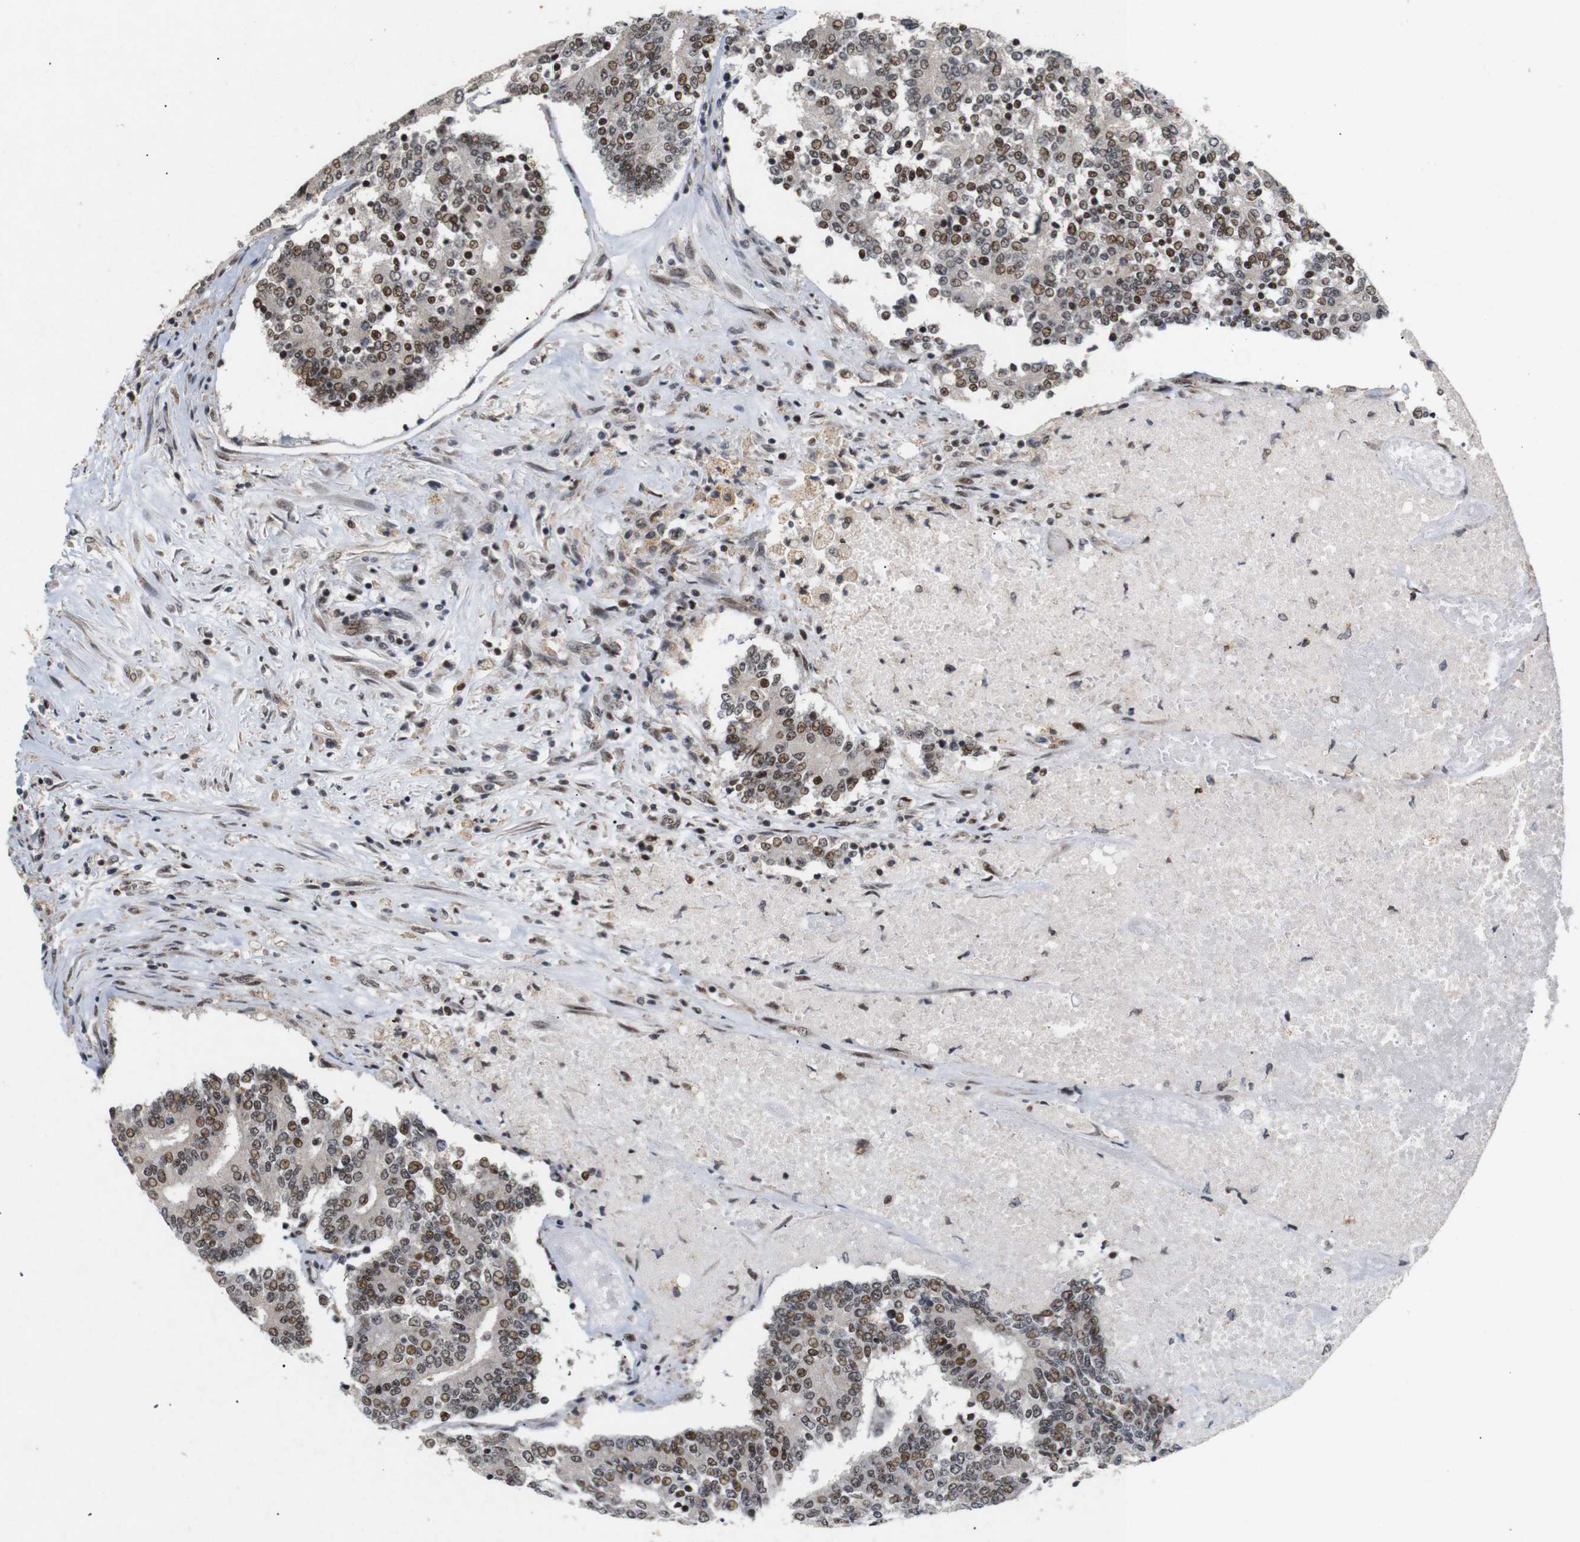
{"staining": {"intensity": "moderate", "quantity": ">75%", "location": "nuclear"}, "tissue": "prostate cancer", "cell_type": "Tumor cells", "image_type": "cancer", "snomed": [{"axis": "morphology", "description": "Normal tissue, NOS"}, {"axis": "morphology", "description": "Adenocarcinoma, High grade"}, {"axis": "topography", "description": "Prostate"}, {"axis": "topography", "description": "Seminal veicle"}], "caption": "There is medium levels of moderate nuclear expression in tumor cells of prostate cancer, as demonstrated by immunohistochemical staining (brown color).", "gene": "PYM1", "patient": {"sex": "male", "age": 55}}